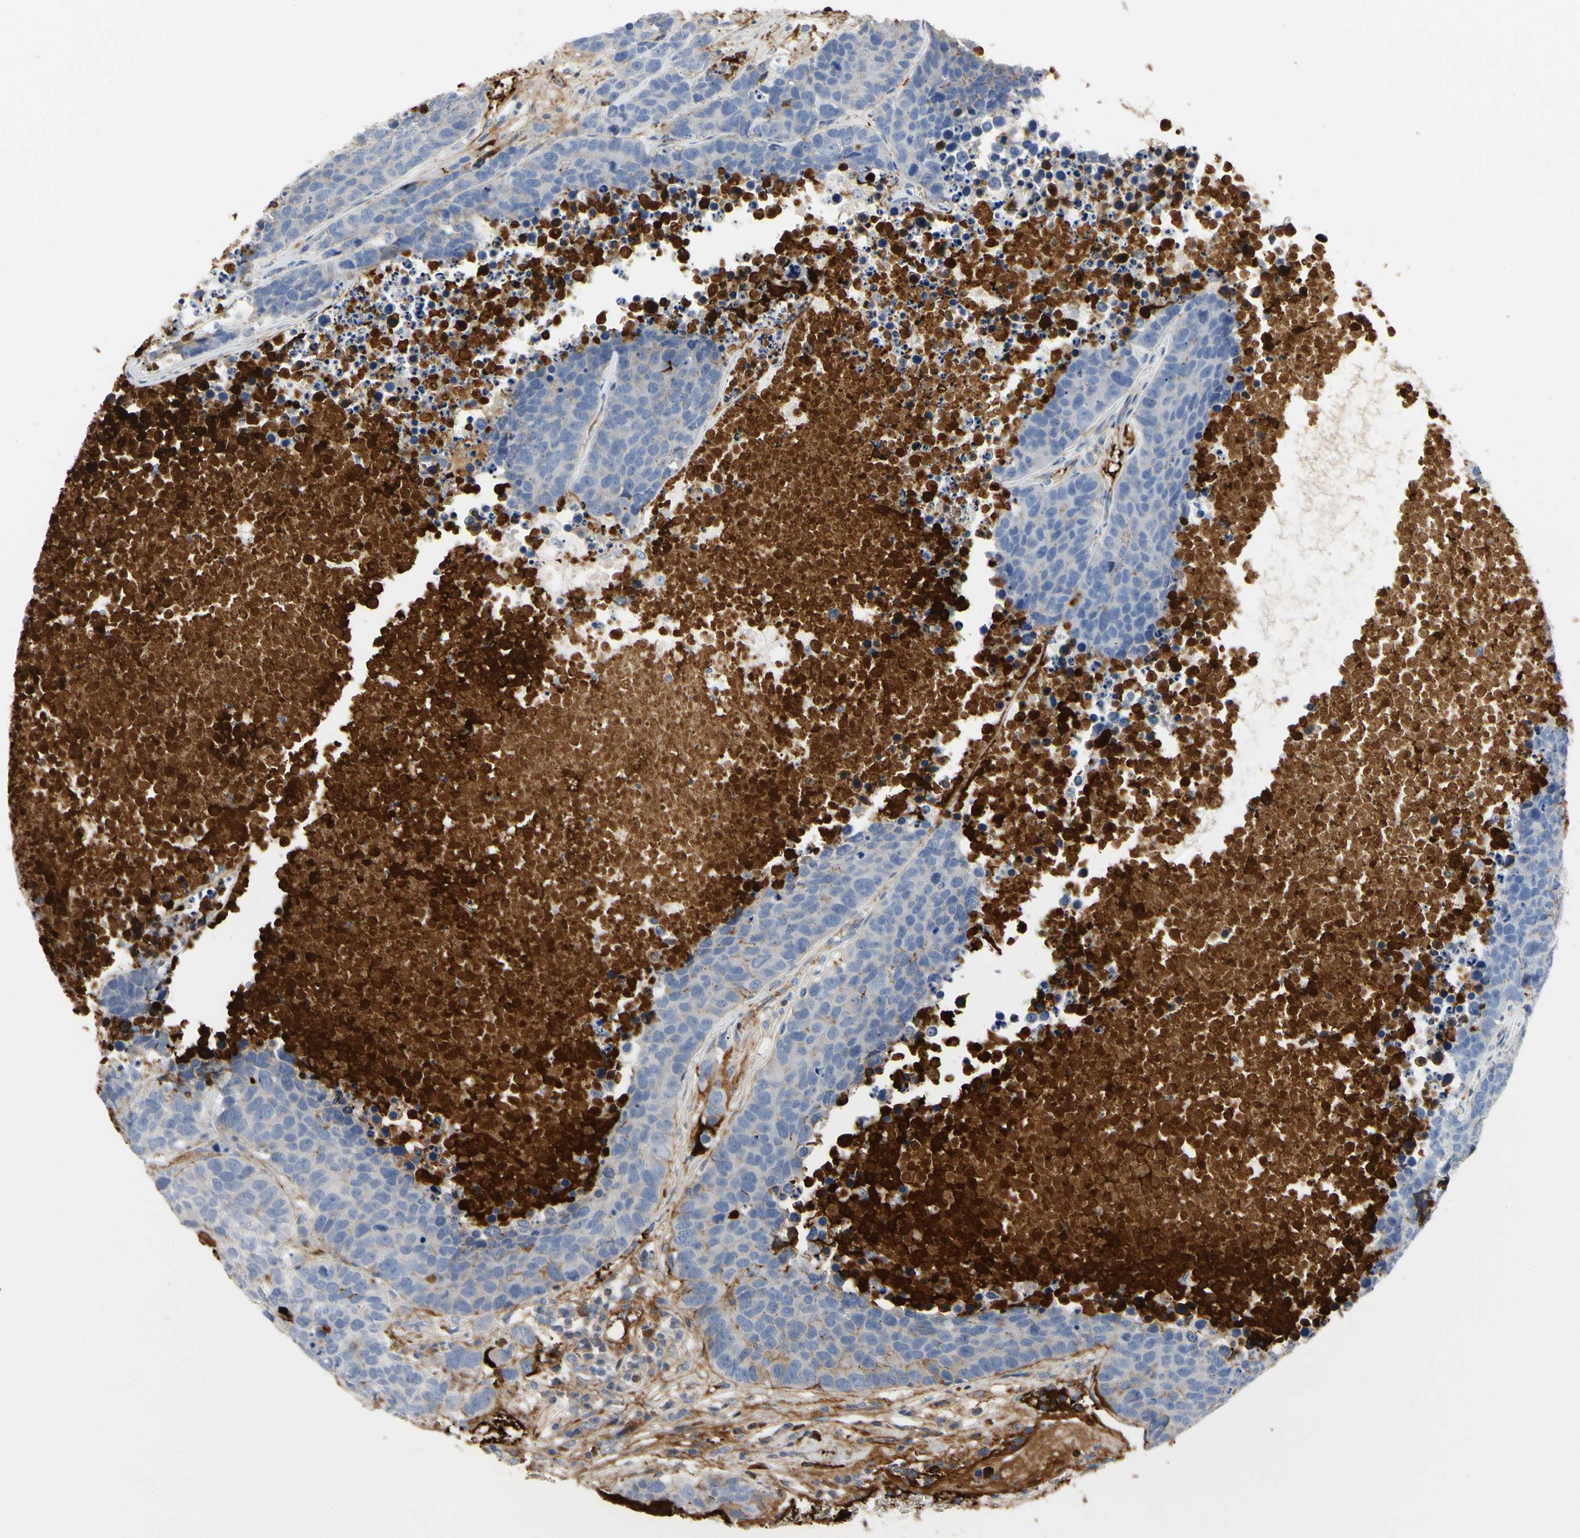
{"staining": {"intensity": "negative", "quantity": "none", "location": "none"}, "tissue": "carcinoid", "cell_type": "Tumor cells", "image_type": "cancer", "snomed": [{"axis": "morphology", "description": "Carcinoid, malignant, NOS"}, {"axis": "topography", "description": "Lung"}], "caption": "An immunohistochemistry (IHC) photomicrograph of carcinoid (malignant) is shown. There is no staining in tumor cells of carcinoid (malignant). (DAB (3,3'-diaminobenzidine) immunohistochemistry (IHC) visualized using brightfield microscopy, high magnification).", "gene": "FGB", "patient": {"sex": "male", "age": 60}}